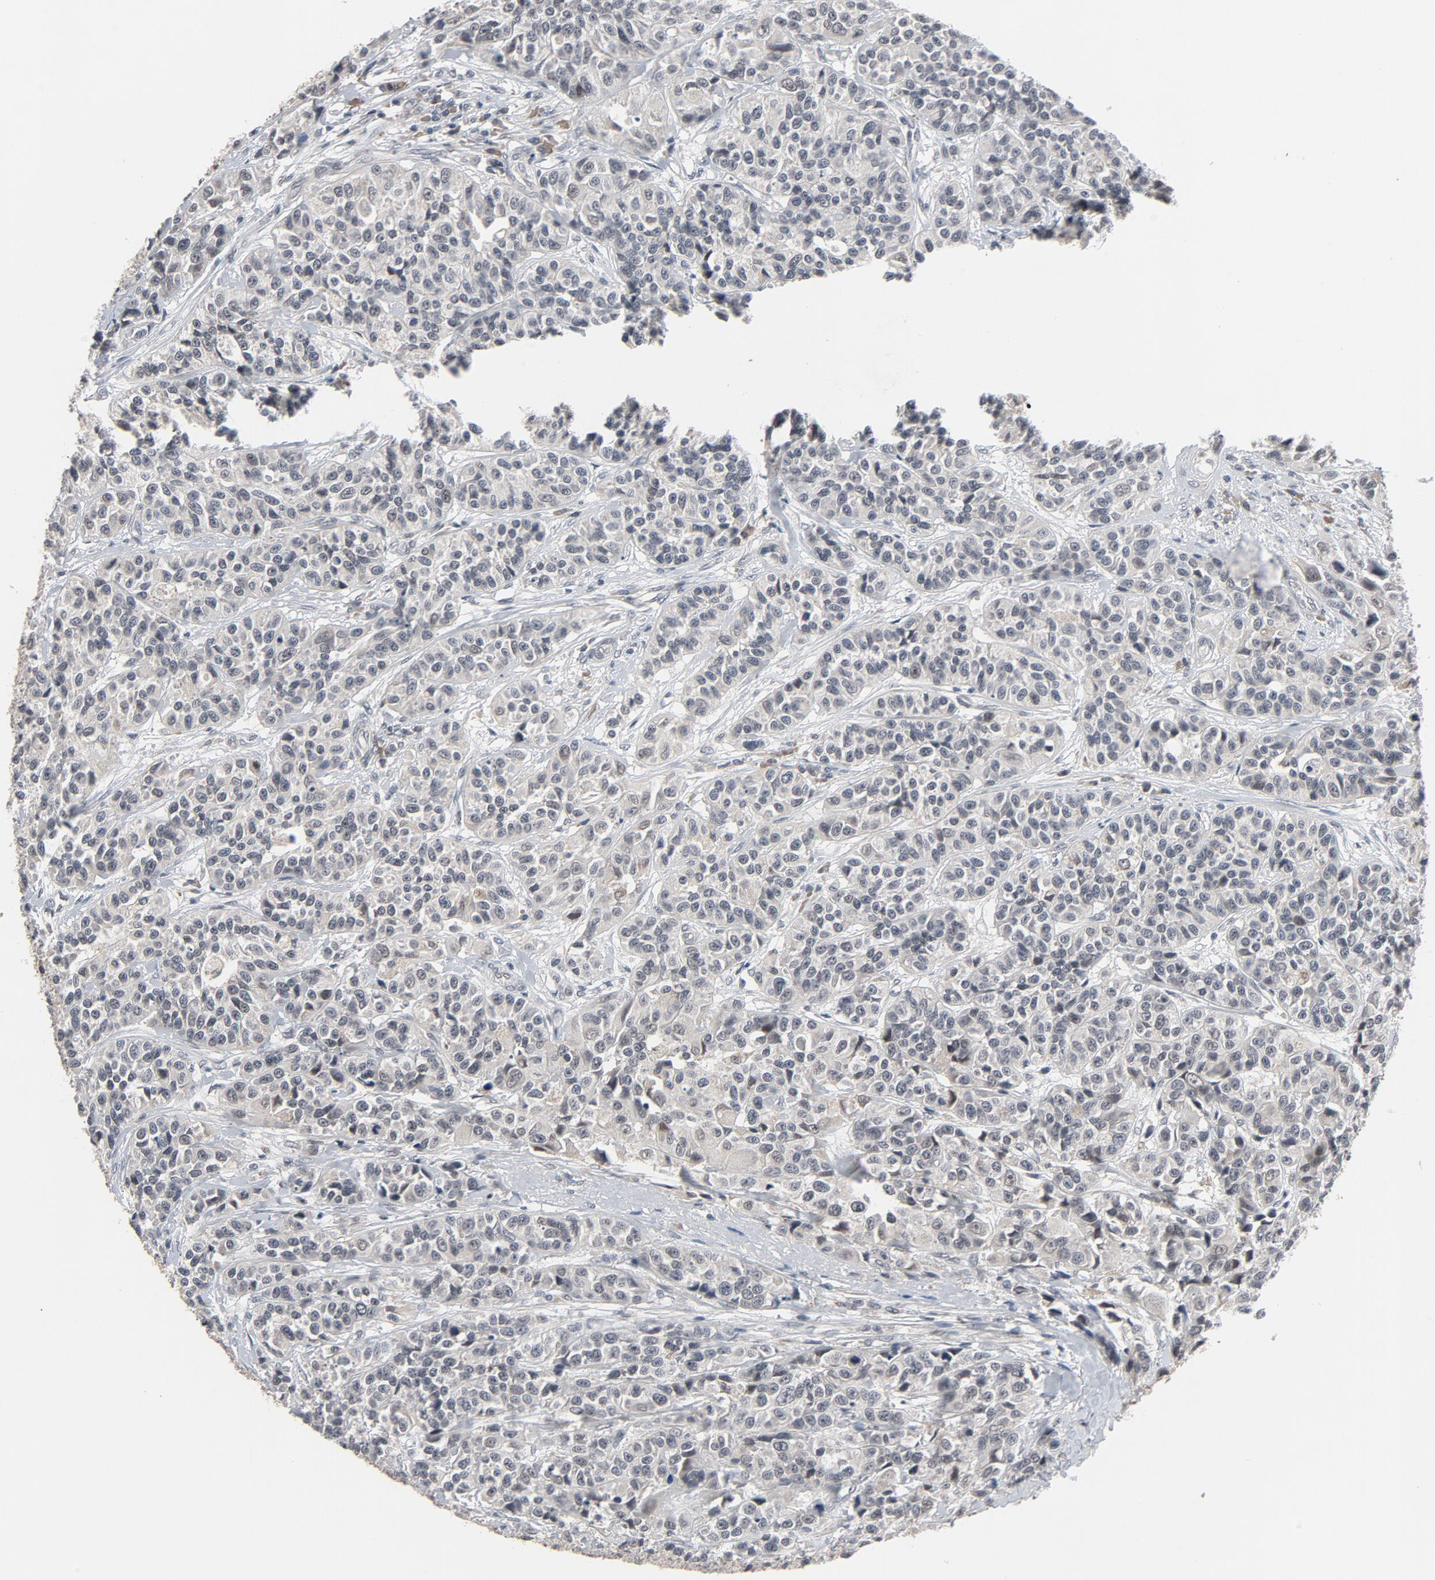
{"staining": {"intensity": "negative", "quantity": "none", "location": "none"}, "tissue": "urothelial cancer", "cell_type": "Tumor cells", "image_type": "cancer", "snomed": [{"axis": "morphology", "description": "Urothelial carcinoma, High grade"}, {"axis": "topography", "description": "Urinary bladder"}], "caption": "An image of human urothelial carcinoma (high-grade) is negative for staining in tumor cells.", "gene": "MT3", "patient": {"sex": "female", "age": 81}}